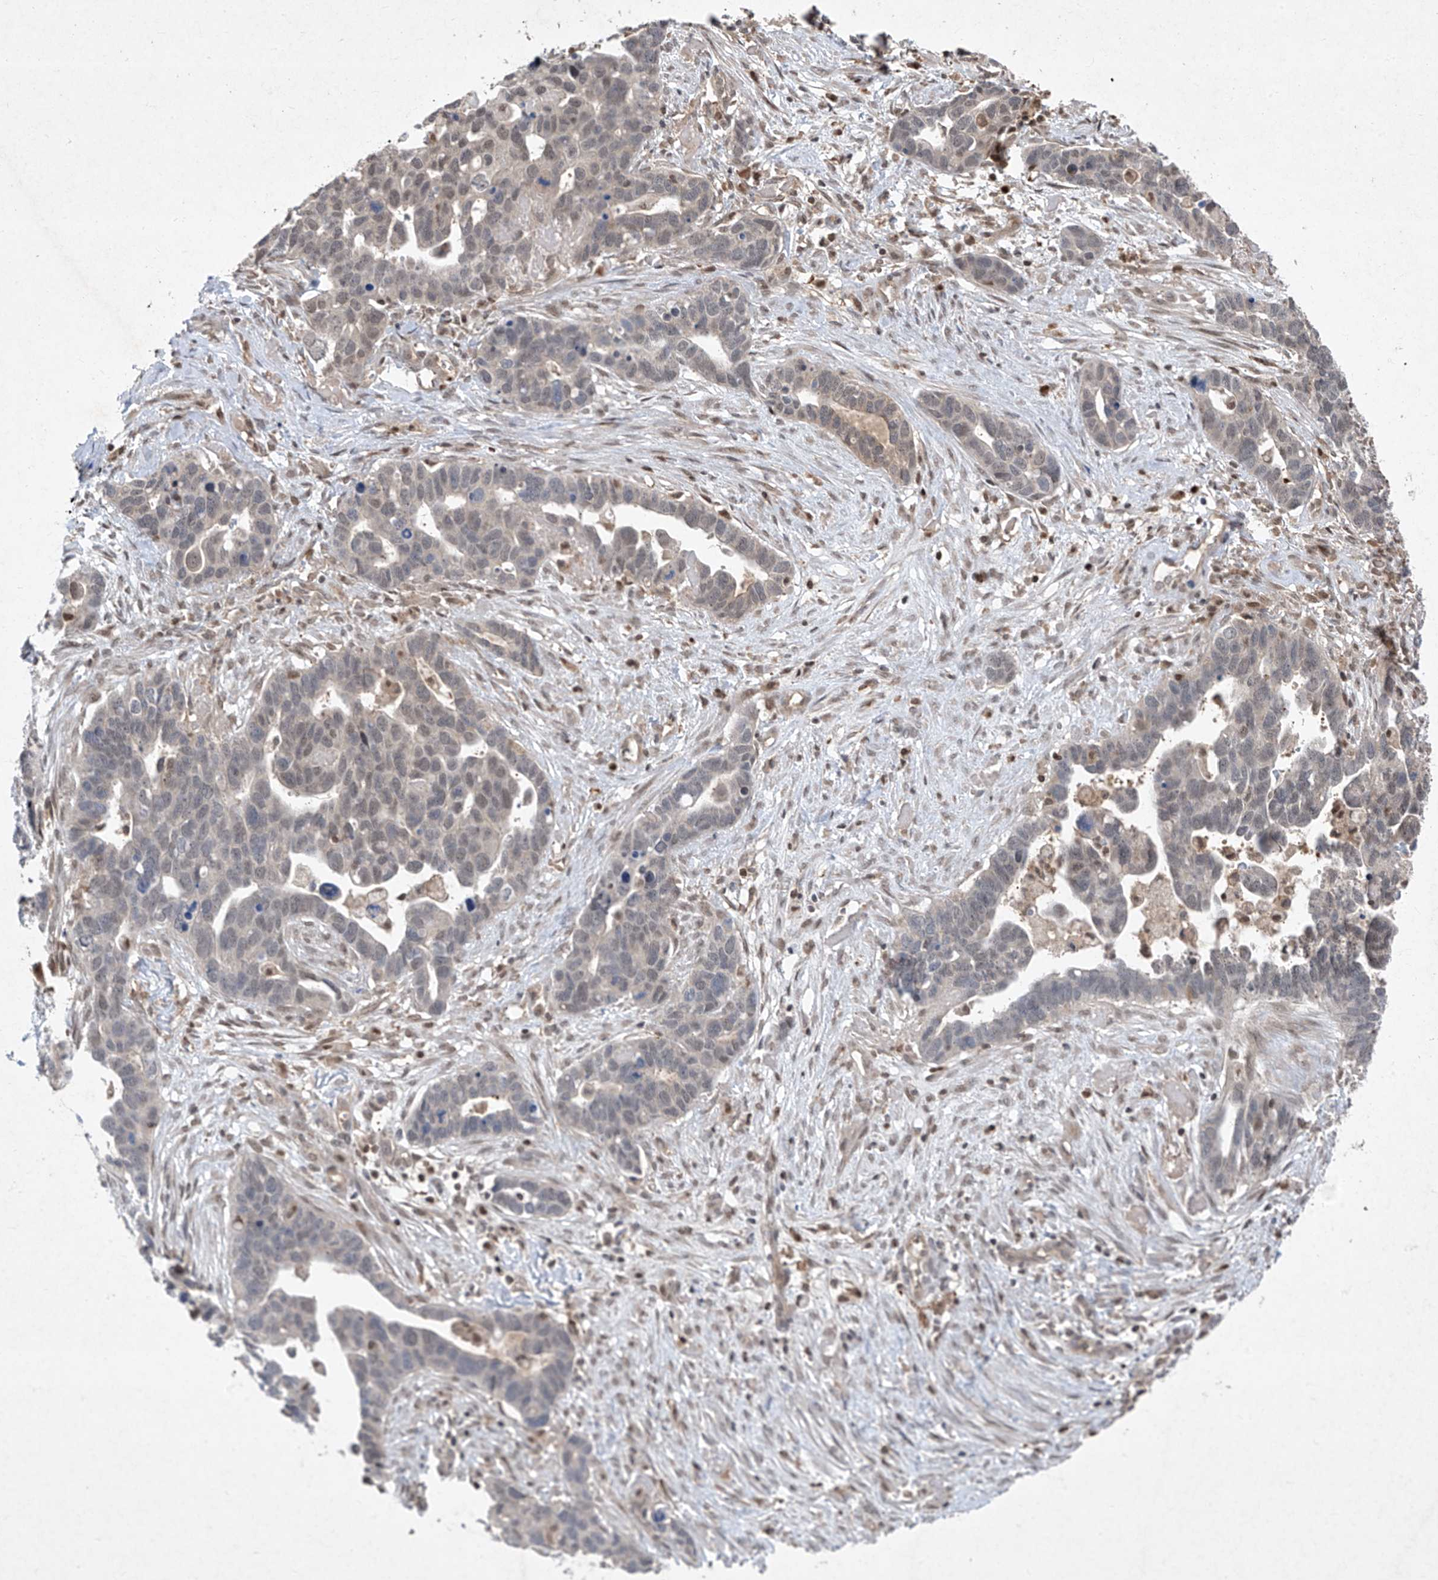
{"staining": {"intensity": "weak", "quantity": "<25%", "location": "nuclear"}, "tissue": "ovarian cancer", "cell_type": "Tumor cells", "image_type": "cancer", "snomed": [{"axis": "morphology", "description": "Cystadenocarcinoma, serous, NOS"}, {"axis": "topography", "description": "Ovary"}], "caption": "DAB immunohistochemical staining of human ovarian cancer demonstrates no significant expression in tumor cells.", "gene": "ZNF358", "patient": {"sex": "female", "age": 54}}